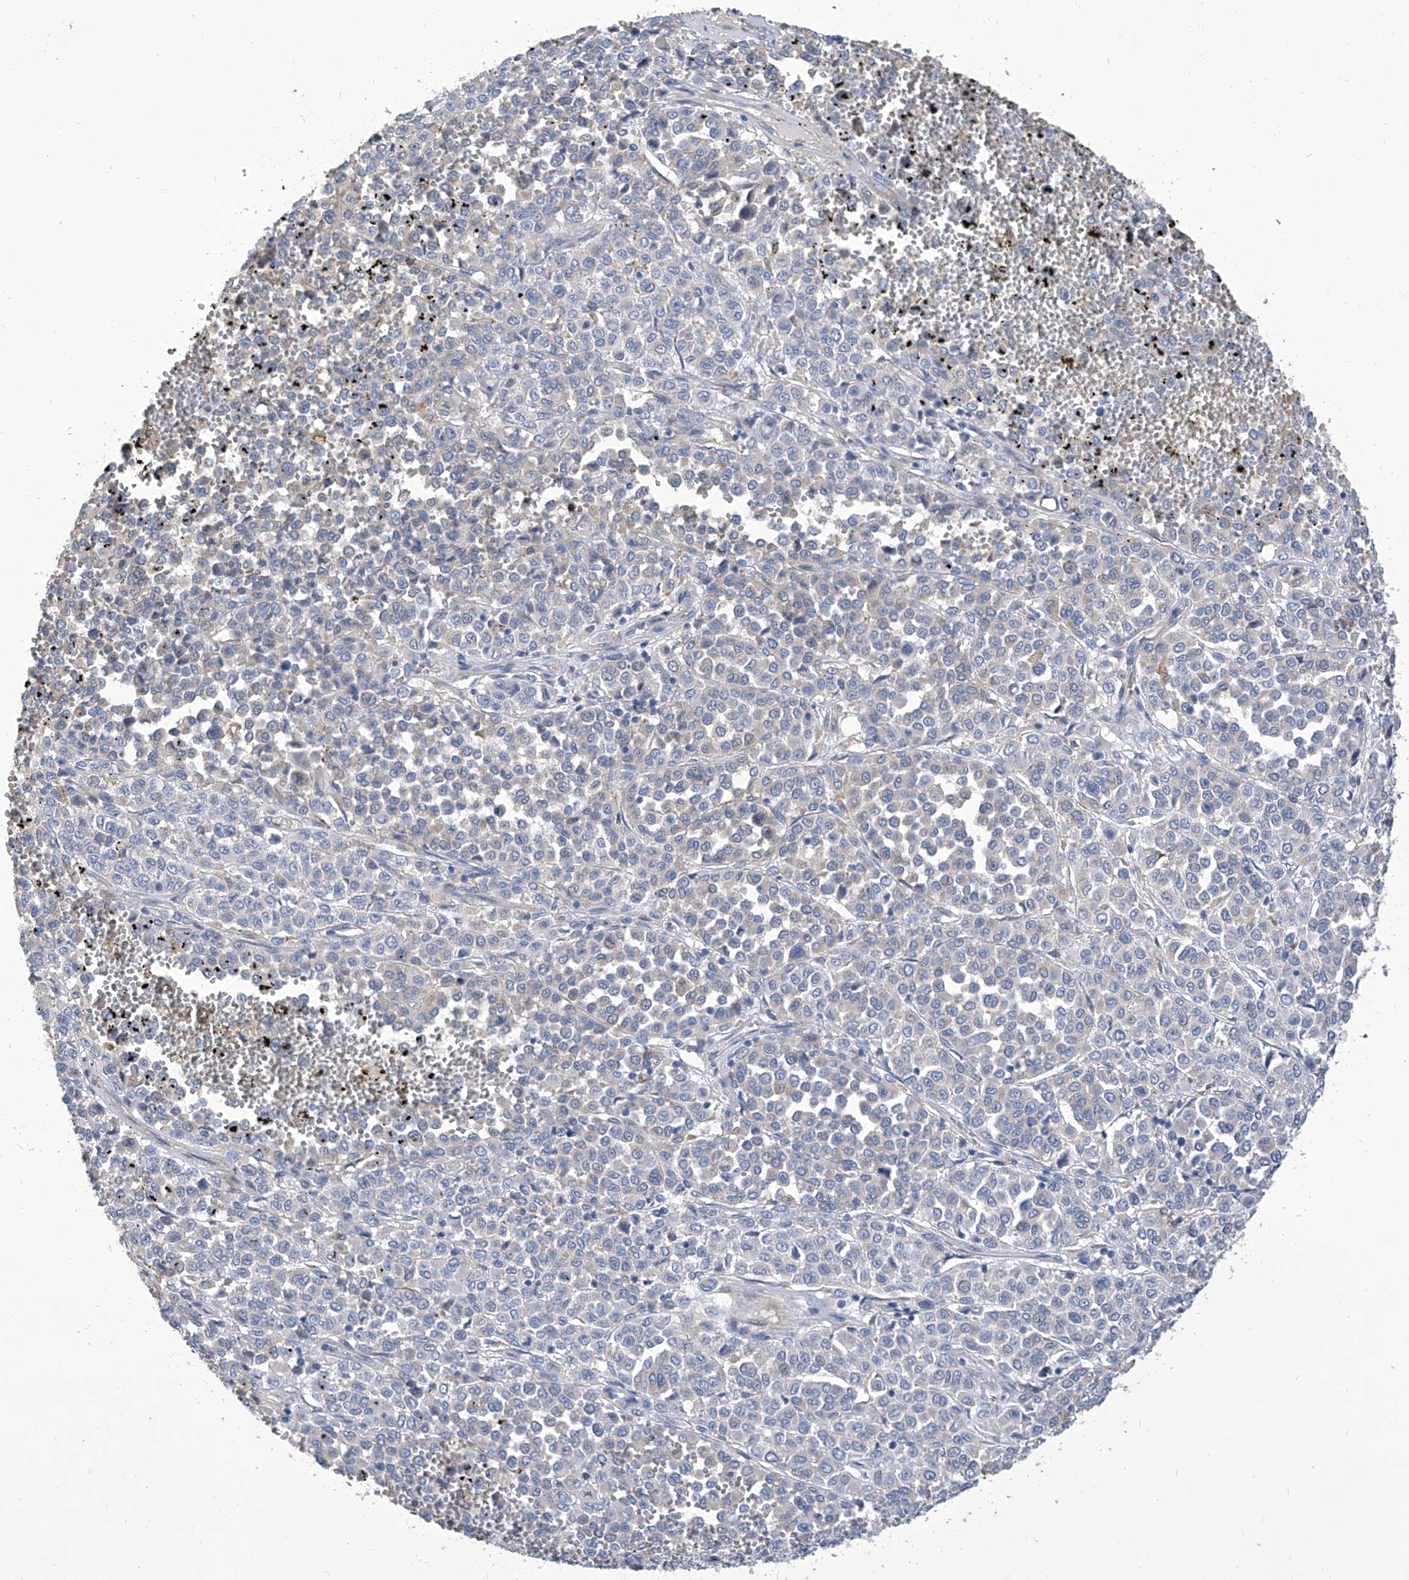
{"staining": {"intensity": "negative", "quantity": "none", "location": "none"}, "tissue": "melanoma", "cell_type": "Tumor cells", "image_type": "cancer", "snomed": [{"axis": "morphology", "description": "Malignant melanoma, Metastatic site"}, {"axis": "topography", "description": "Pancreas"}], "caption": "Tumor cells show no significant protein expression in melanoma.", "gene": "TJAP1", "patient": {"sex": "female", "age": 30}}